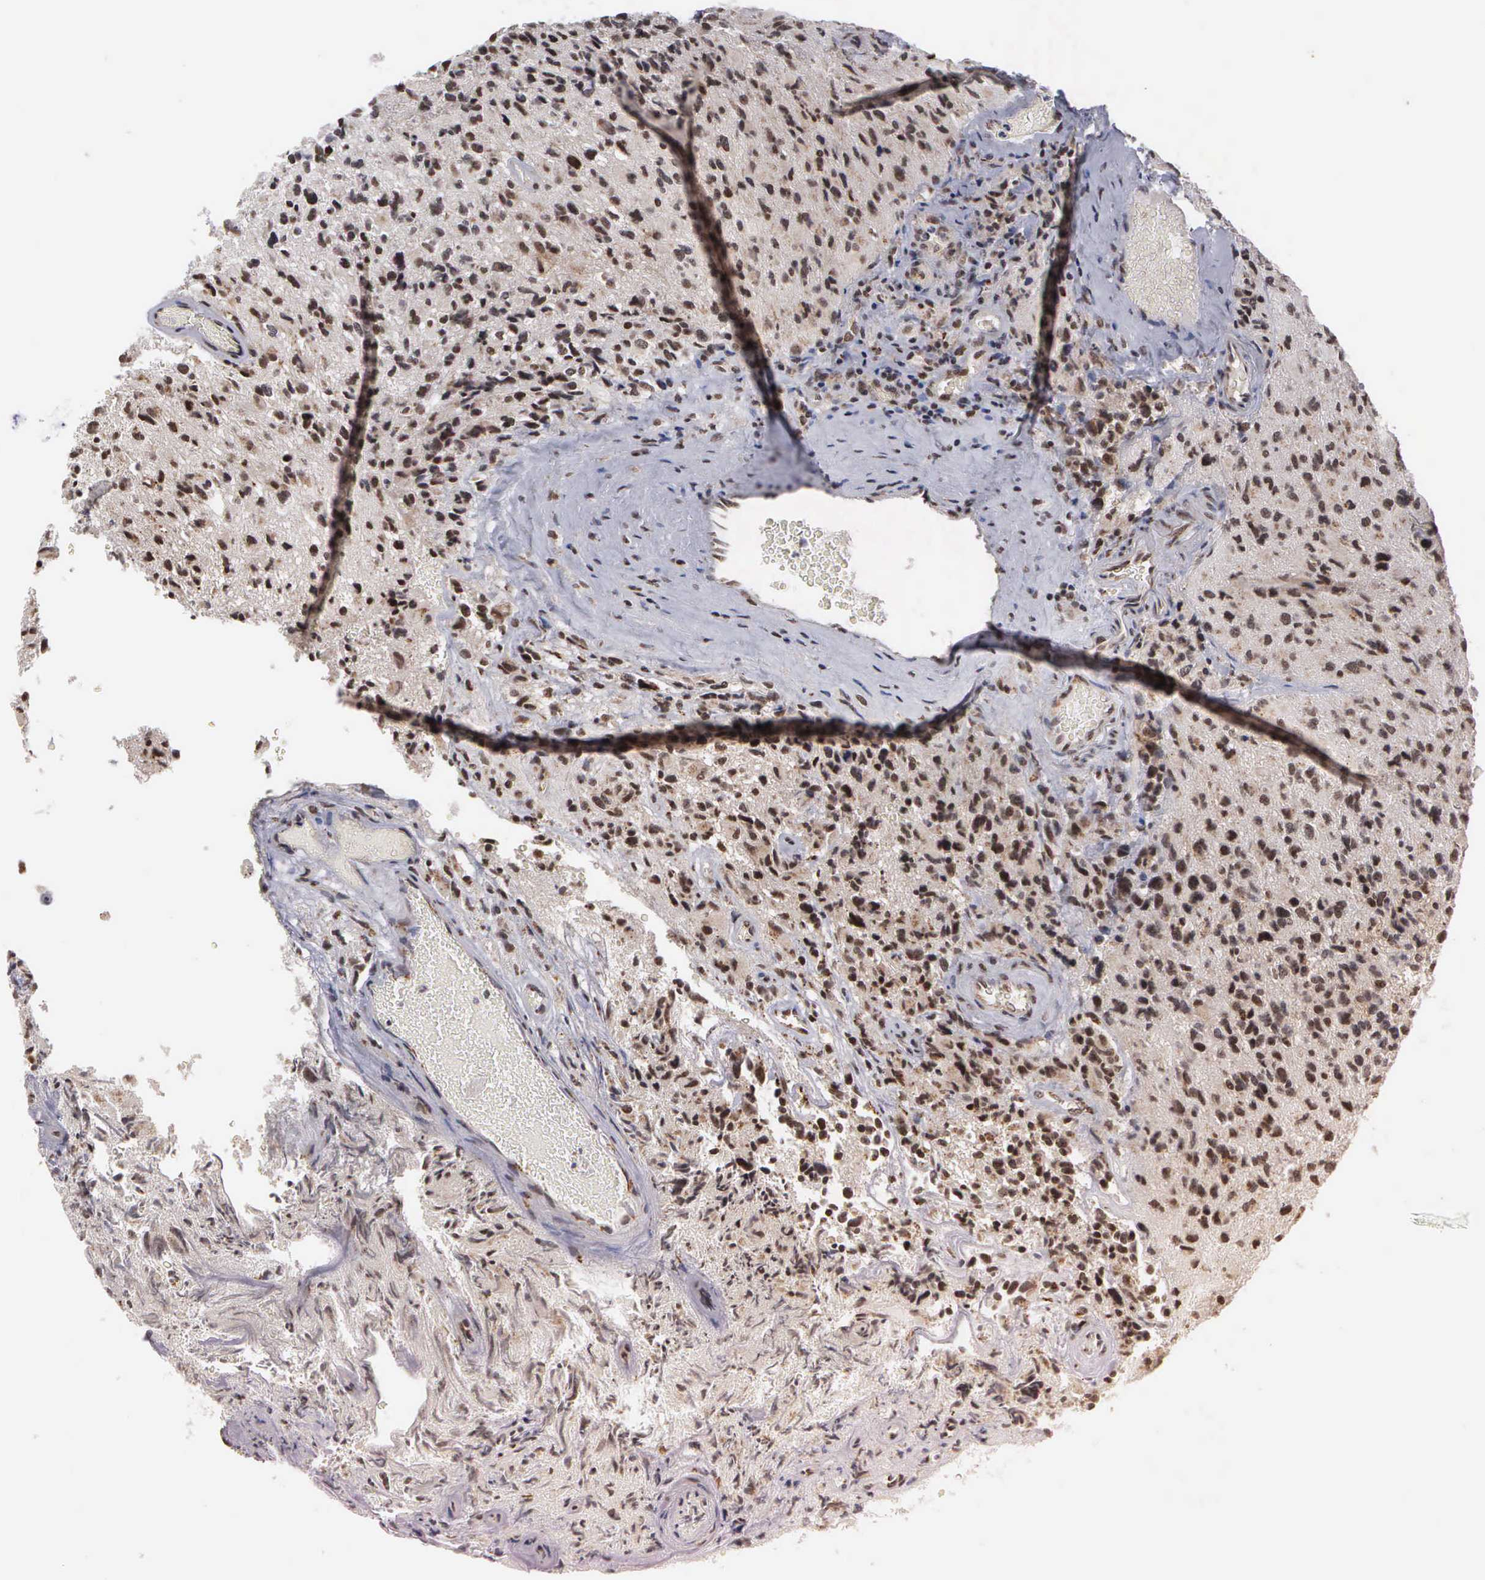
{"staining": {"intensity": "moderate", "quantity": ">75%", "location": "cytoplasmic/membranous,nuclear"}, "tissue": "glioma", "cell_type": "Tumor cells", "image_type": "cancer", "snomed": [{"axis": "morphology", "description": "Glioma, malignant, High grade"}, {"axis": "topography", "description": "Brain"}], "caption": "Malignant high-grade glioma was stained to show a protein in brown. There is medium levels of moderate cytoplasmic/membranous and nuclear positivity in approximately >75% of tumor cells.", "gene": "GTF2A1", "patient": {"sex": "male", "age": 69}}